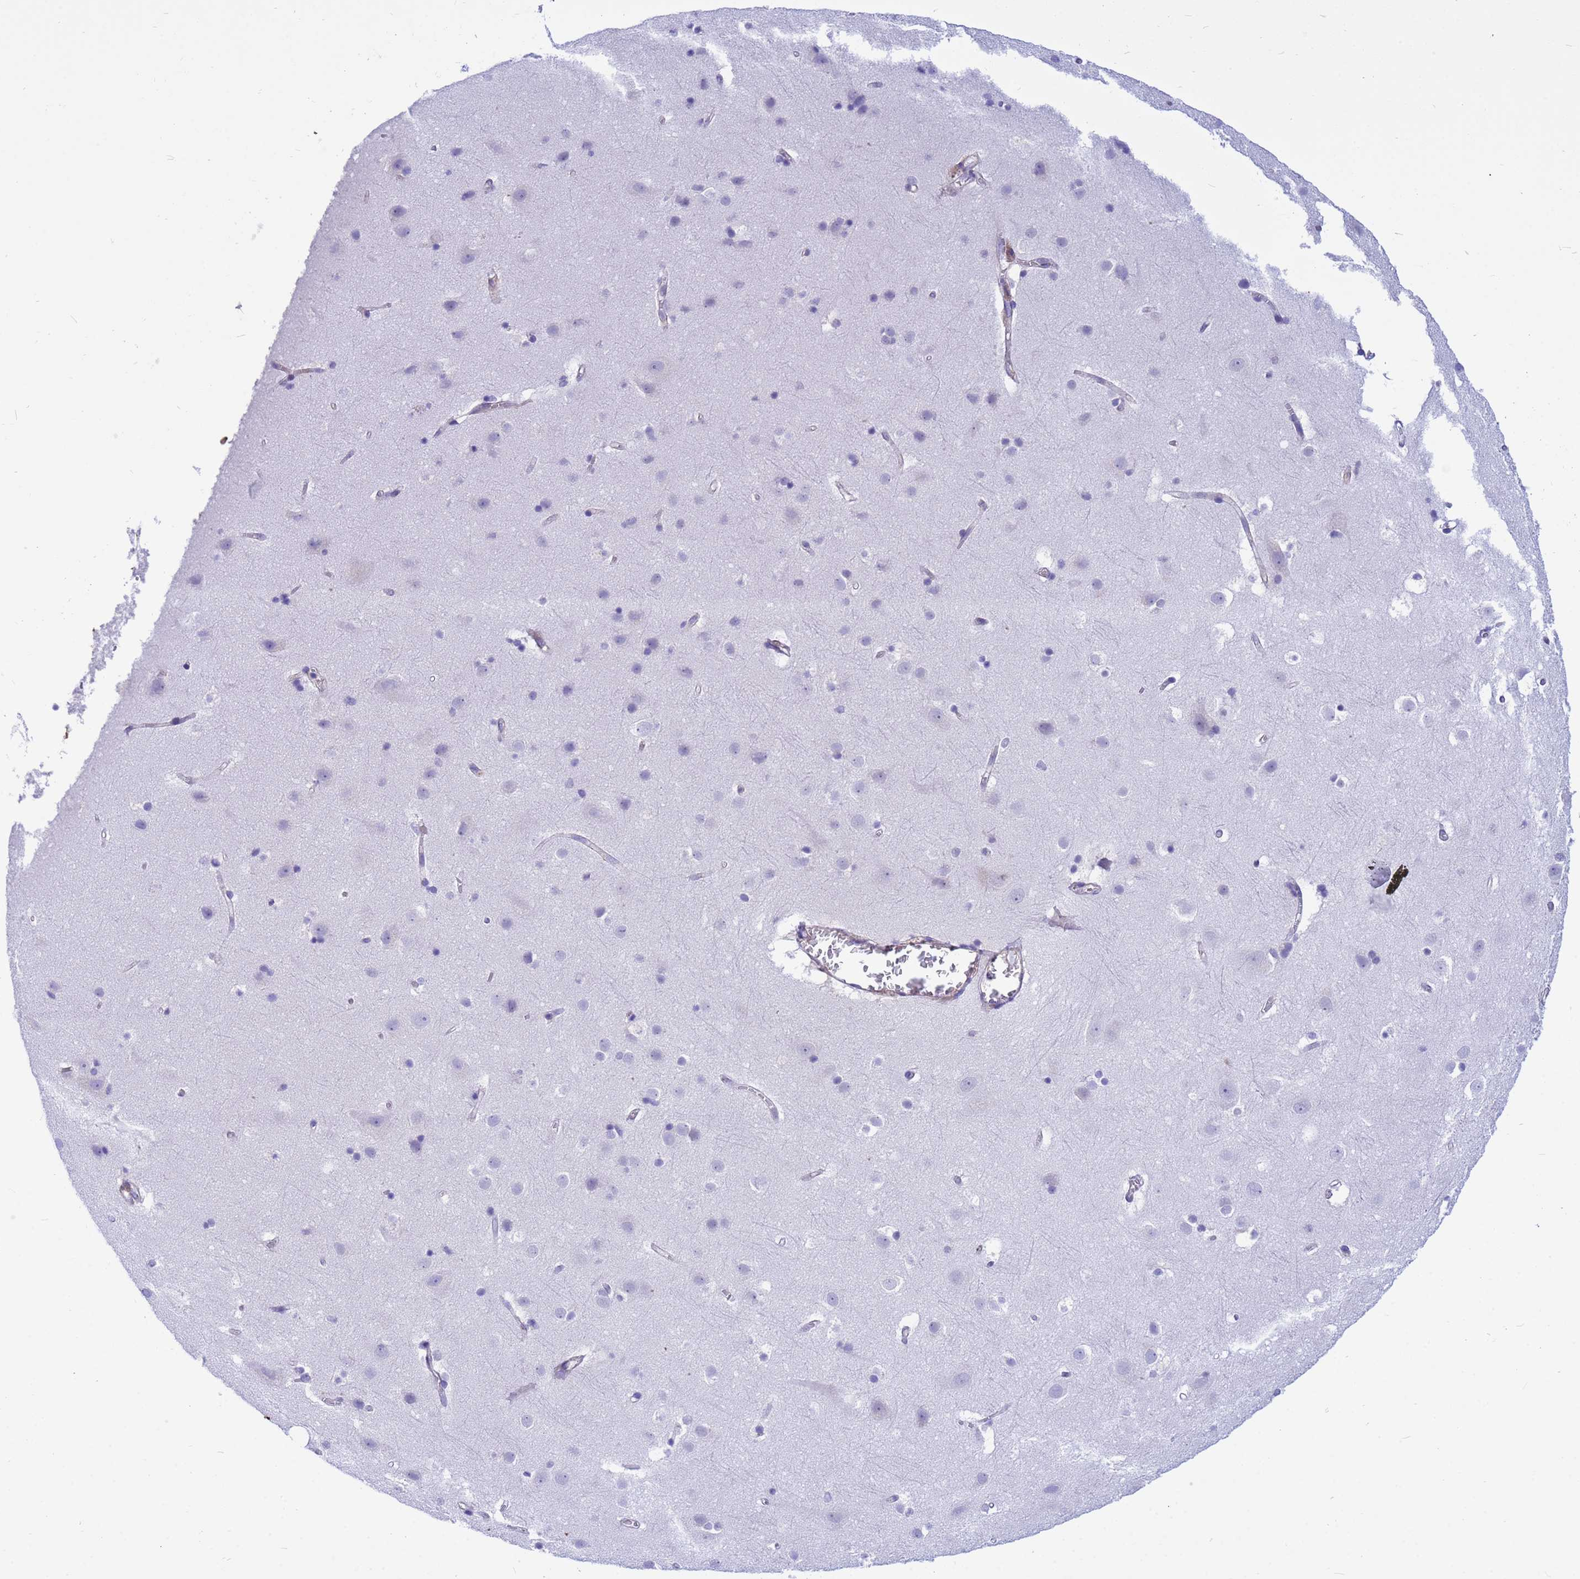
{"staining": {"intensity": "negative", "quantity": "none", "location": "none"}, "tissue": "cerebral cortex", "cell_type": "Endothelial cells", "image_type": "normal", "snomed": [{"axis": "morphology", "description": "Normal tissue, NOS"}, {"axis": "topography", "description": "Cerebral cortex"}], "caption": "Immunohistochemistry (IHC) of unremarkable cerebral cortex displays no expression in endothelial cells.", "gene": "ORM1", "patient": {"sex": "male", "age": 54}}